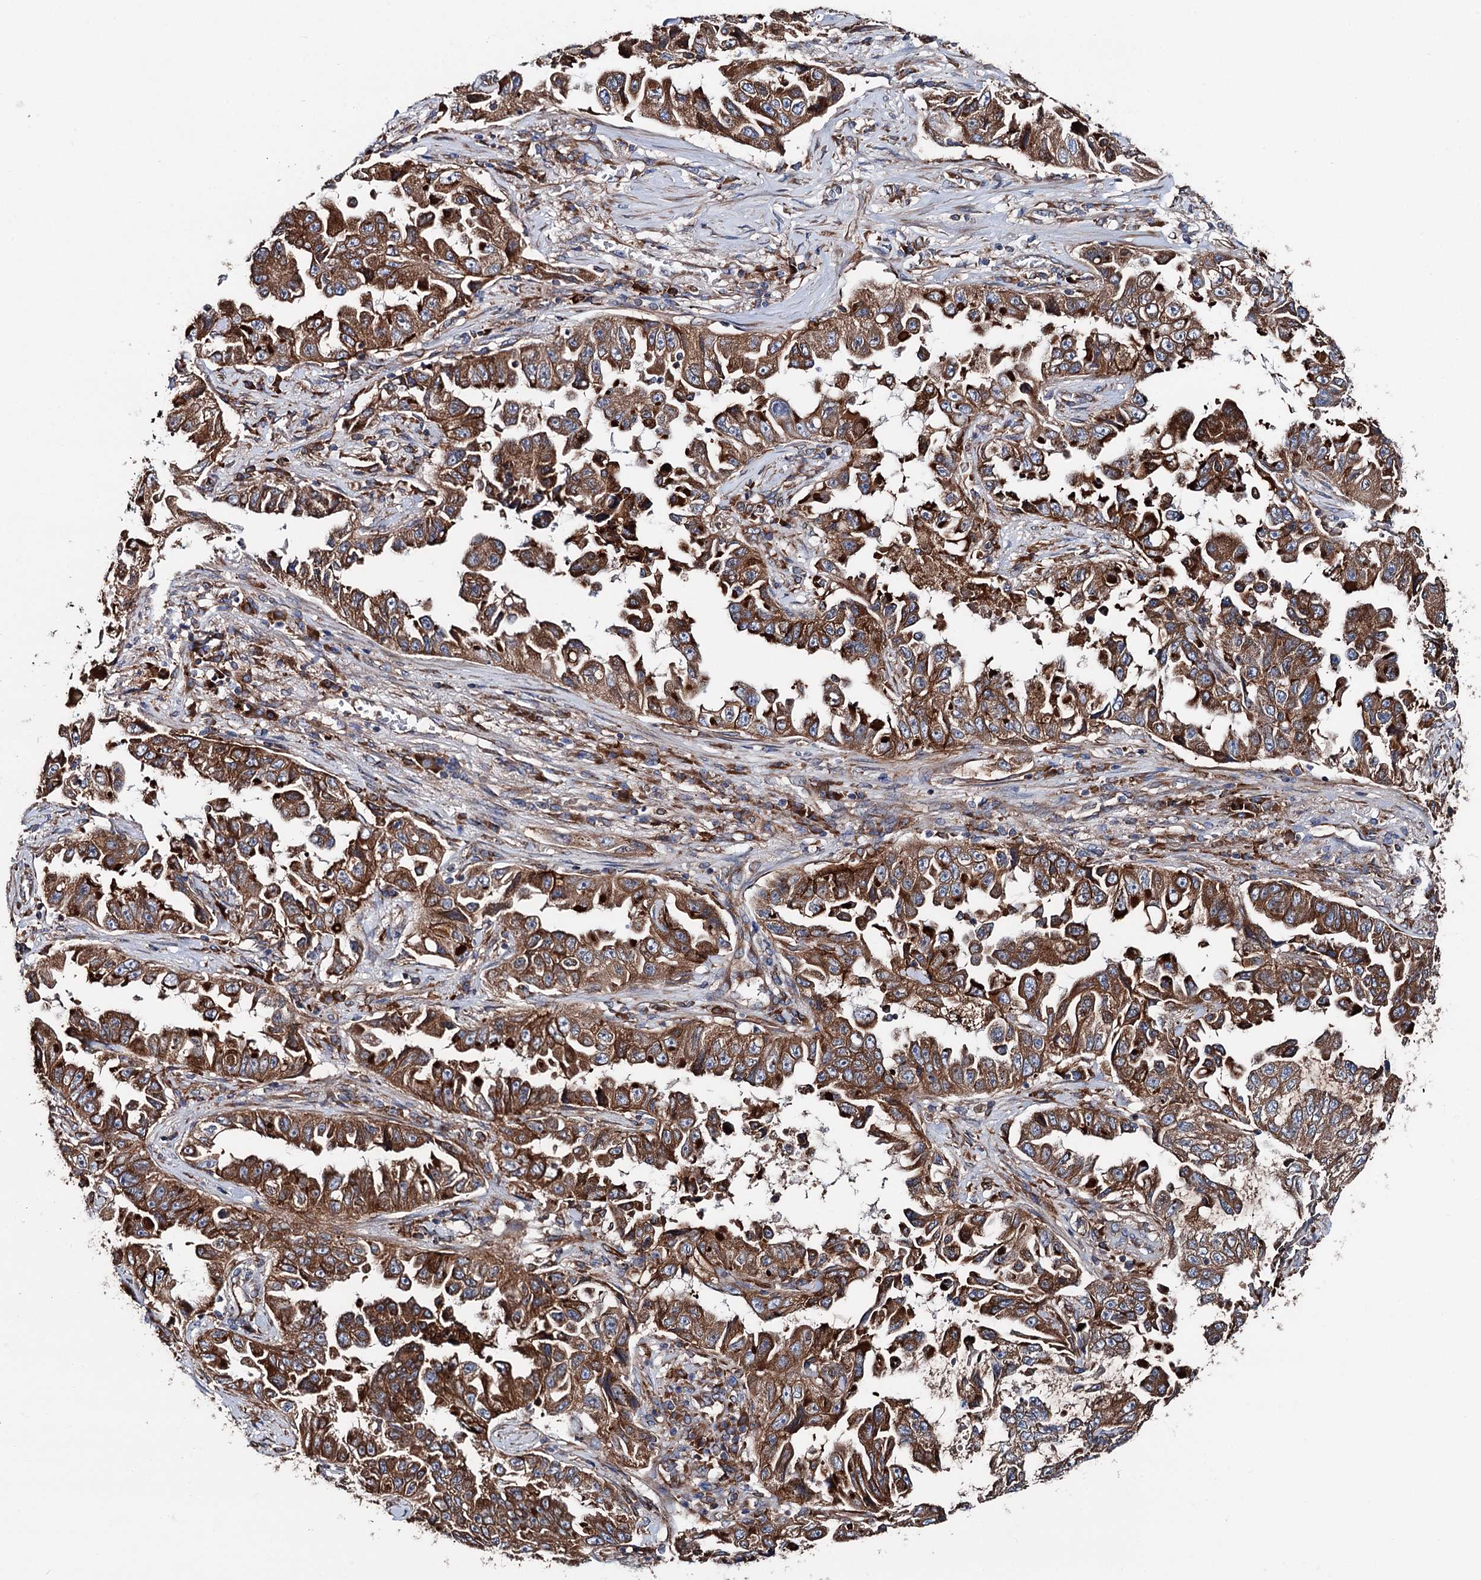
{"staining": {"intensity": "moderate", "quantity": ">75%", "location": "cytoplasmic/membranous"}, "tissue": "lung cancer", "cell_type": "Tumor cells", "image_type": "cancer", "snomed": [{"axis": "morphology", "description": "Adenocarcinoma, NOS"}, {"axis": "topography", "description": "Lung"}], "caption": "An immunohistochemistry (IHC) histopathology image of tumor tissue is shown. Protein staining in brown shows moderate cytoplasmic/membranous positivity in adenocarcinoma (lung) within tumor cells.", "gene": "ERP29", "patient": {"sex": "female", "age": 51}}